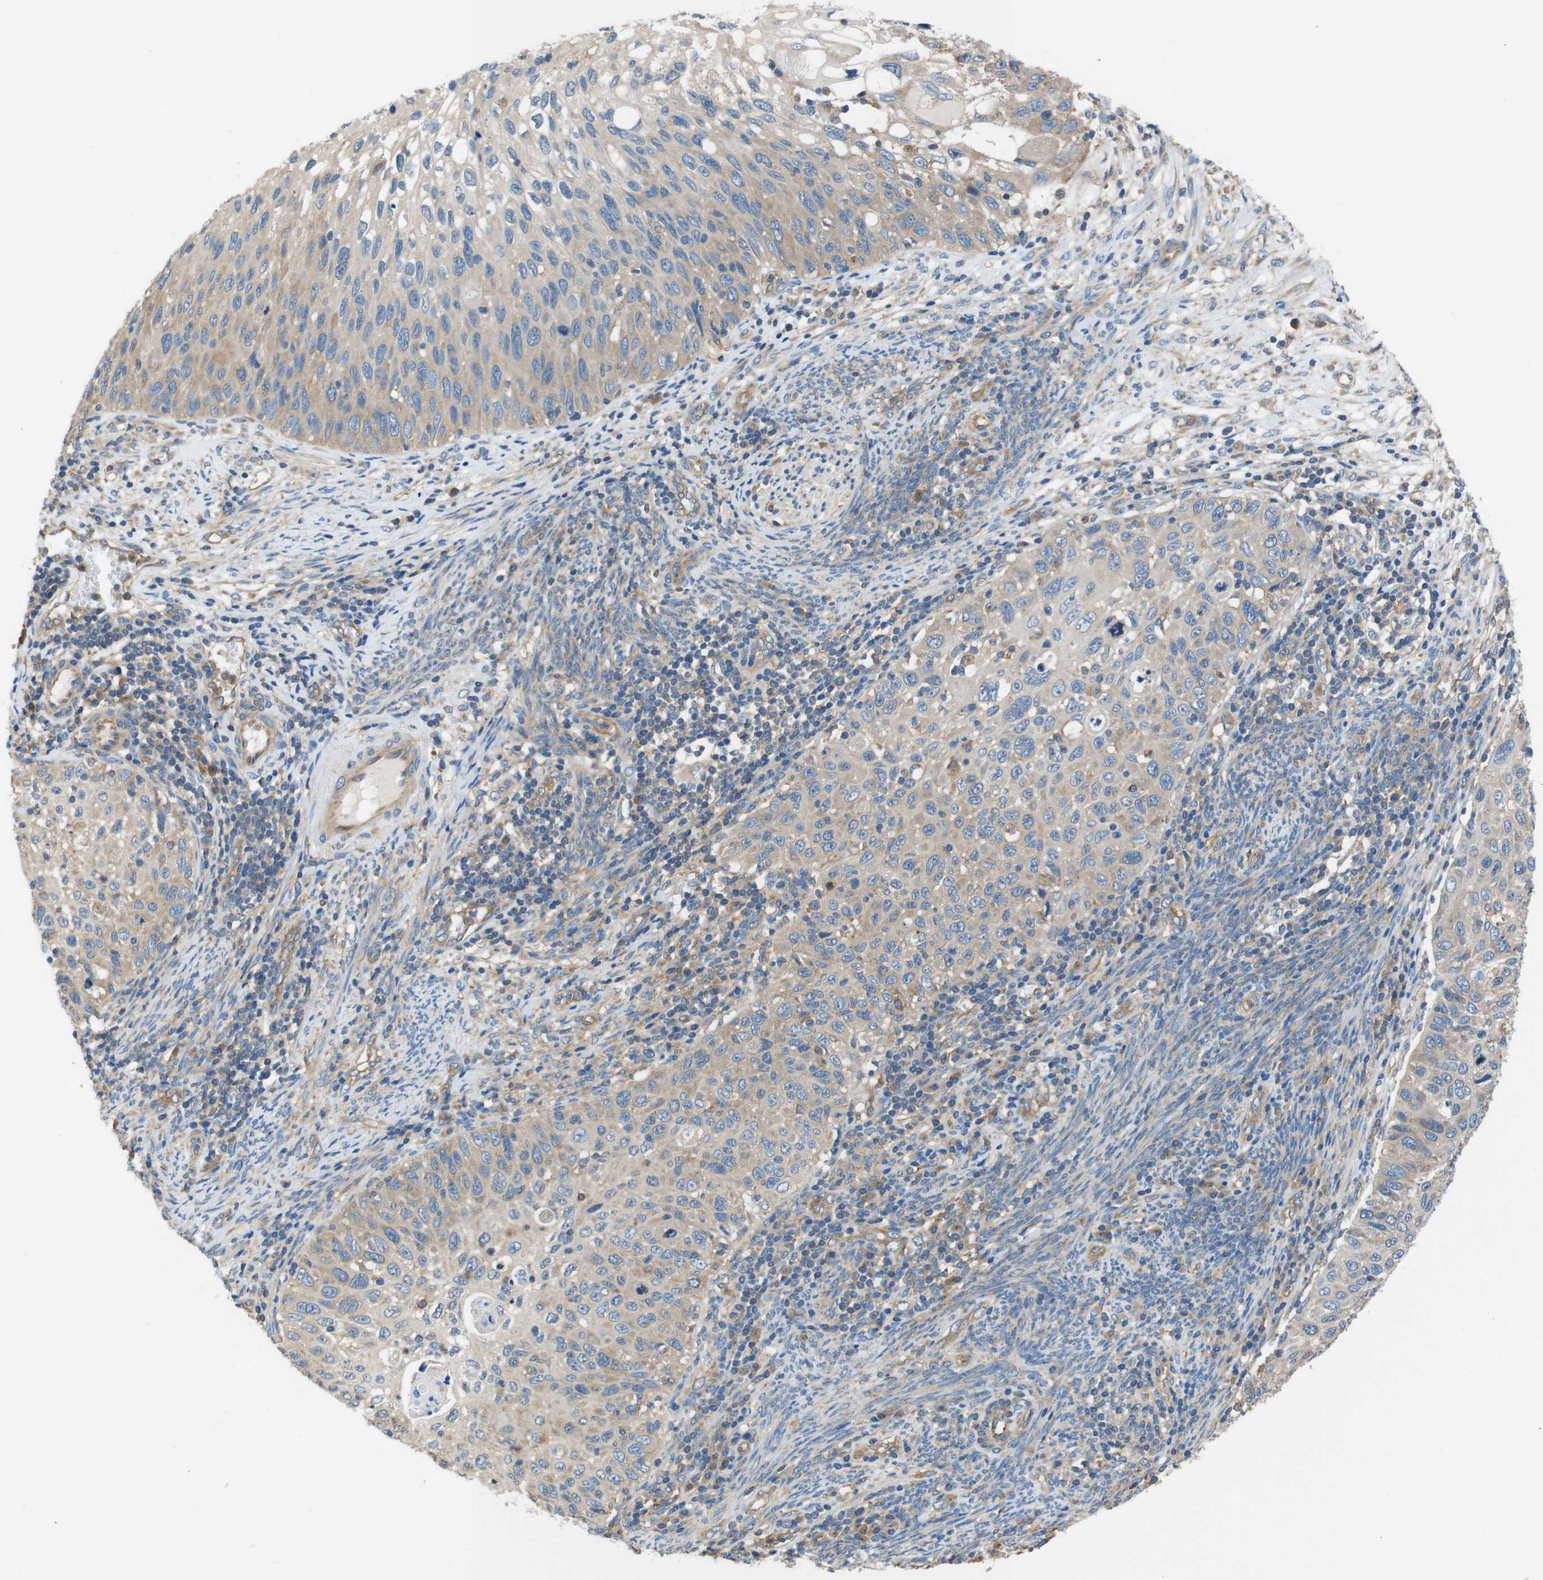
{"staining": {"intensity": "weak", "quantity": ">75%", "location": "cytoplasmic/membranous"}, "tissue": "cervical cancer", "cell_type": "Tumor cells", "image_type": "cancer", "snomed": [{"axis": "morphology", "description": "Squamous cell carcinoma, NOS"}, {"axis": "topography", "description": "Cervix"}], "caption": "DAB (3,3'-diaminobenzidine) immunohistochemical staining of cervical cancer demonstrates weak cytoplasmic/membranous protein staining in about >75% of tumor cells.", "gene": "DCTN1", "patient": {"sex": "female", "age": 70}}